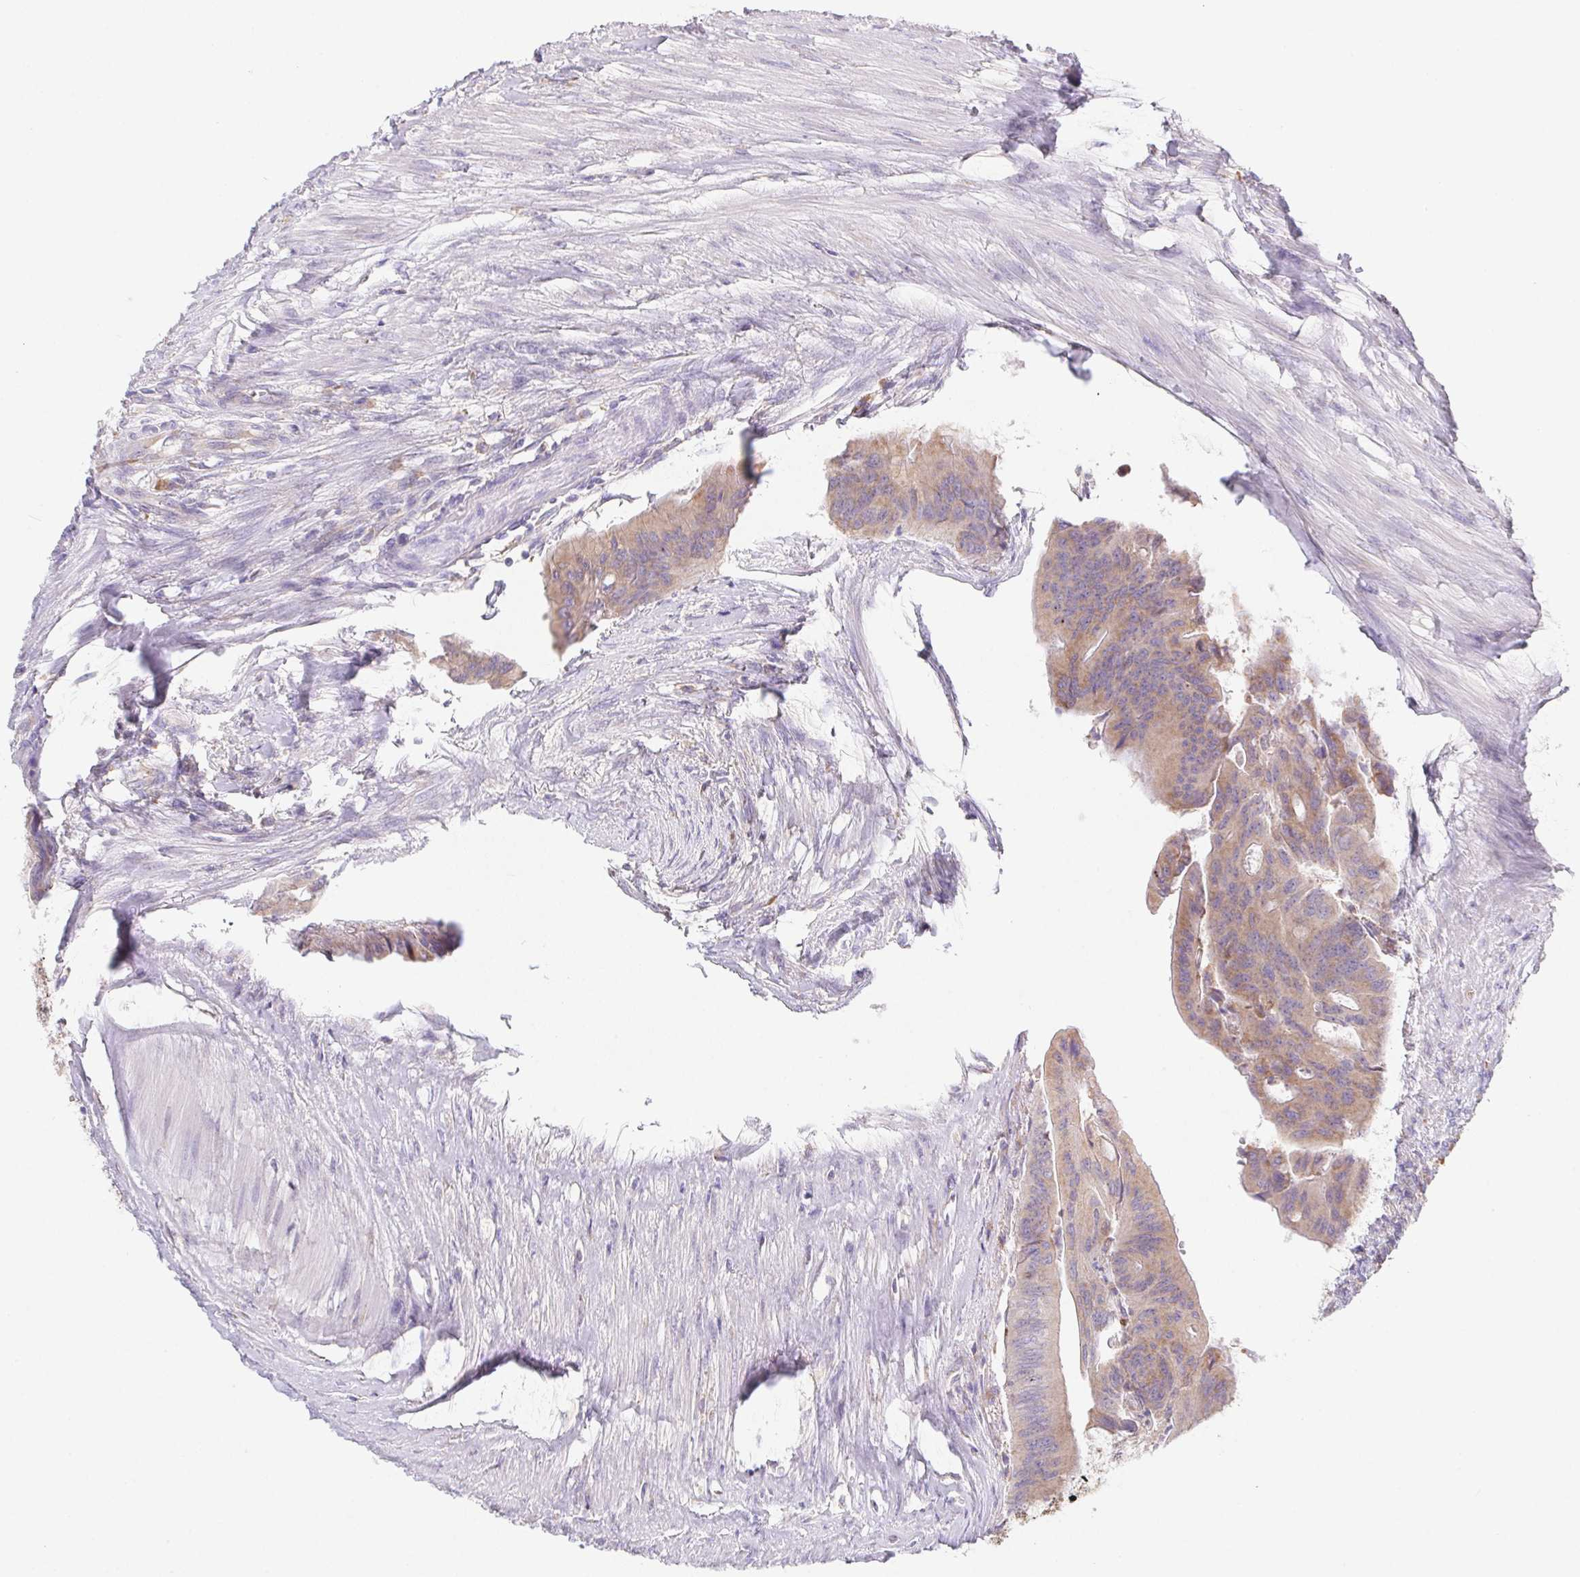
{"staining": {"intensity": "moderate", "quantity": ">75%", "location": "cytoplasmic/membranous"}, "tissue": "colorectal cancer", "cell_type": "Tumor cells", "image_type": "cancer", "snomed": [{"axis": "morphology", "description": "Adenocarcinoma, NOS"}, {"axis": "topography", "description": "Colon"}], "caption": "High-power microscopy captured an immunohistochemistry (IHC) photomicrograph of colorectal cancer, revealing moderate cytoplasmic/membranous expression in about >75% of tumor cells.", "gene": "ADAM8", "patient": {"sex": "male", "age": 65}}